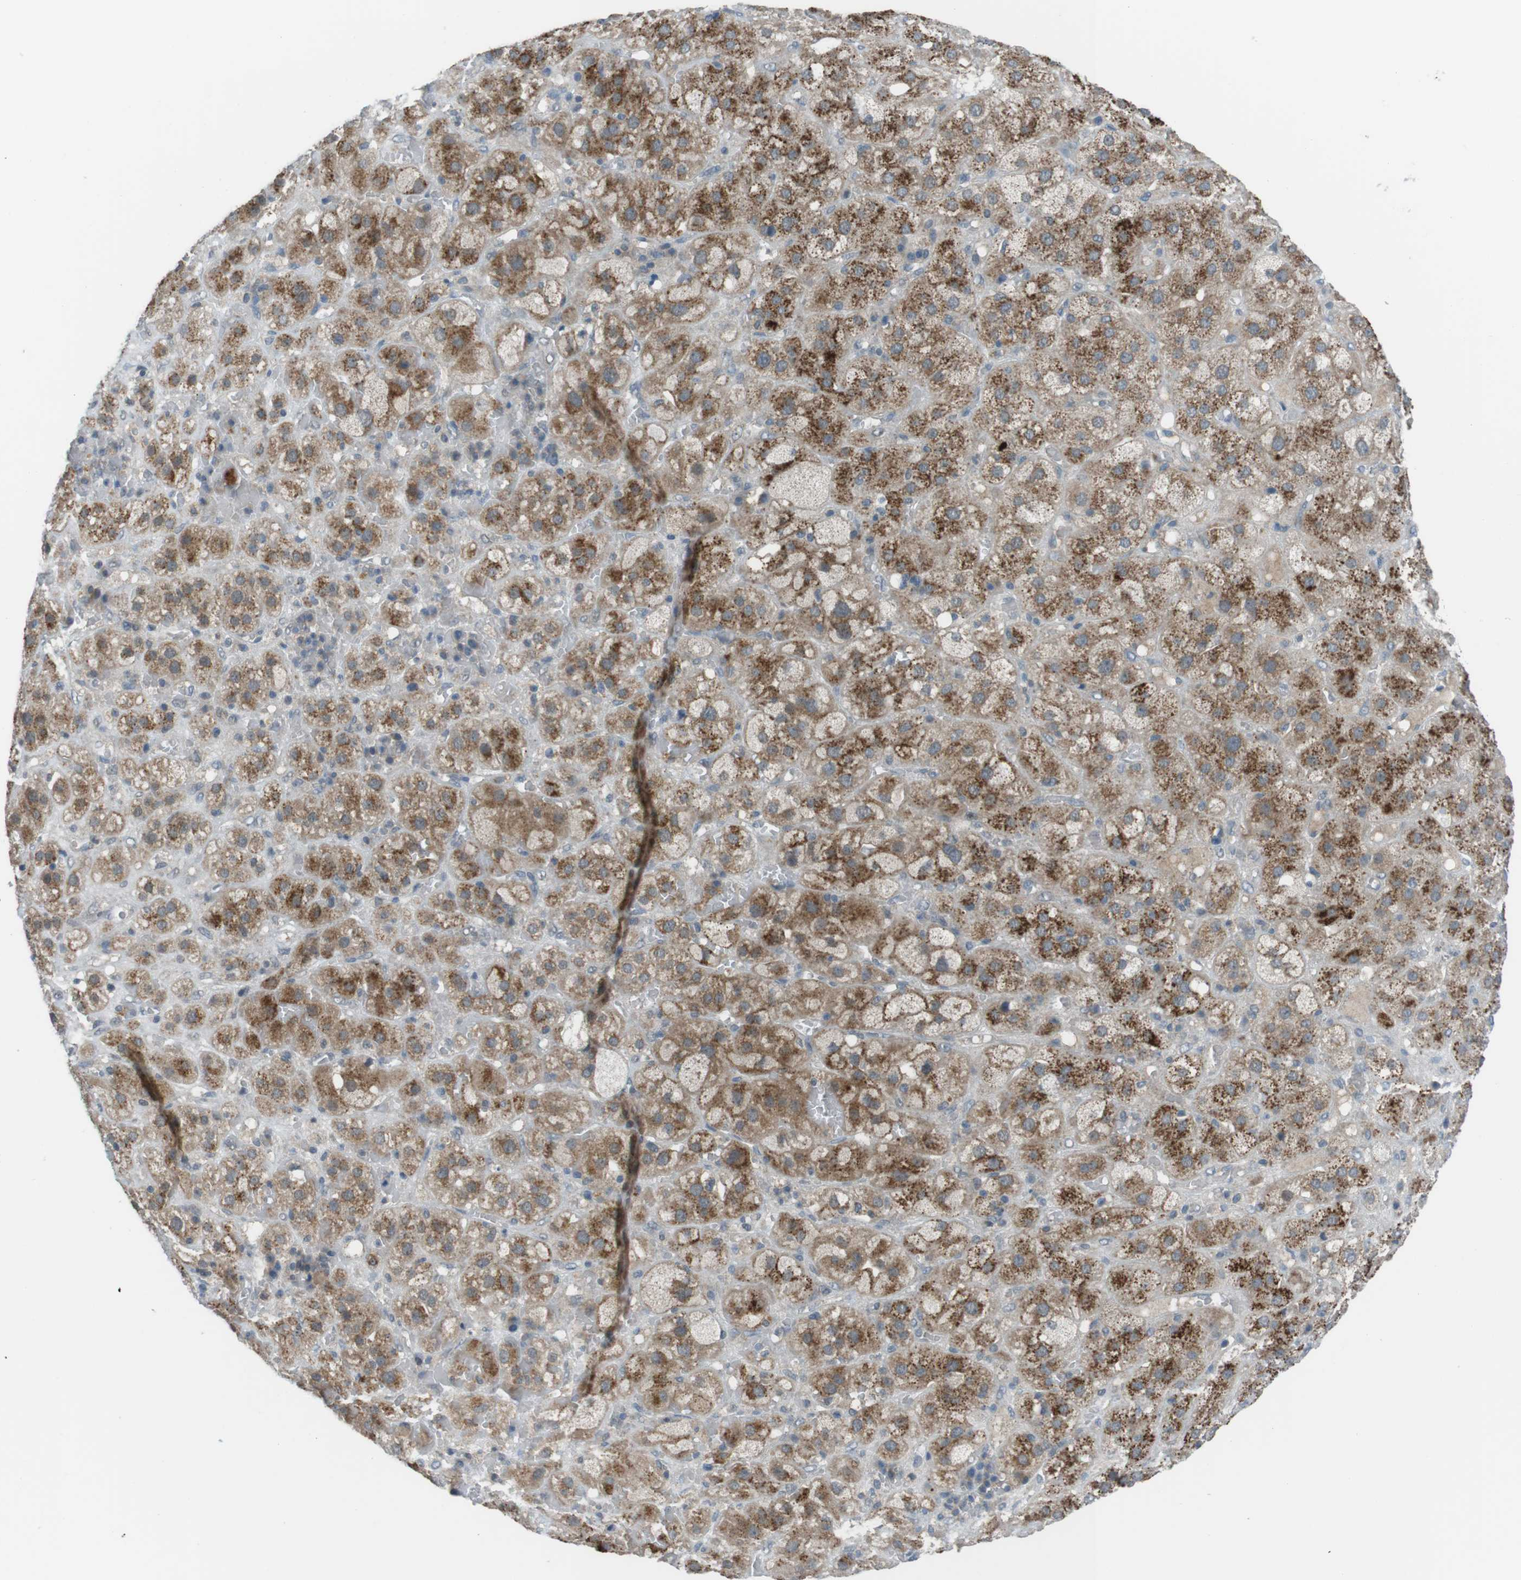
{"staining": {"intensity": "moderate", "quantity": ">75%", "location": "cytoplasmic/membranous"}, "tissue": "adrenal gland", "cell_type": "Glandular cells", "image_type": "normal", "snomed": [{"axis": "morphology", "description": "Normal tissue, NOS"}, {"axis": "topography", "description": "Adrenal gland"}], "caption": "Human adrenal gland stained for a protein (brown) exhibits moderate cytoplasmic/membranous positive expression in approximately >75% of glandular cells.", "gene": "FCRLA", "patient": {"sex": "female", "age": 47}}